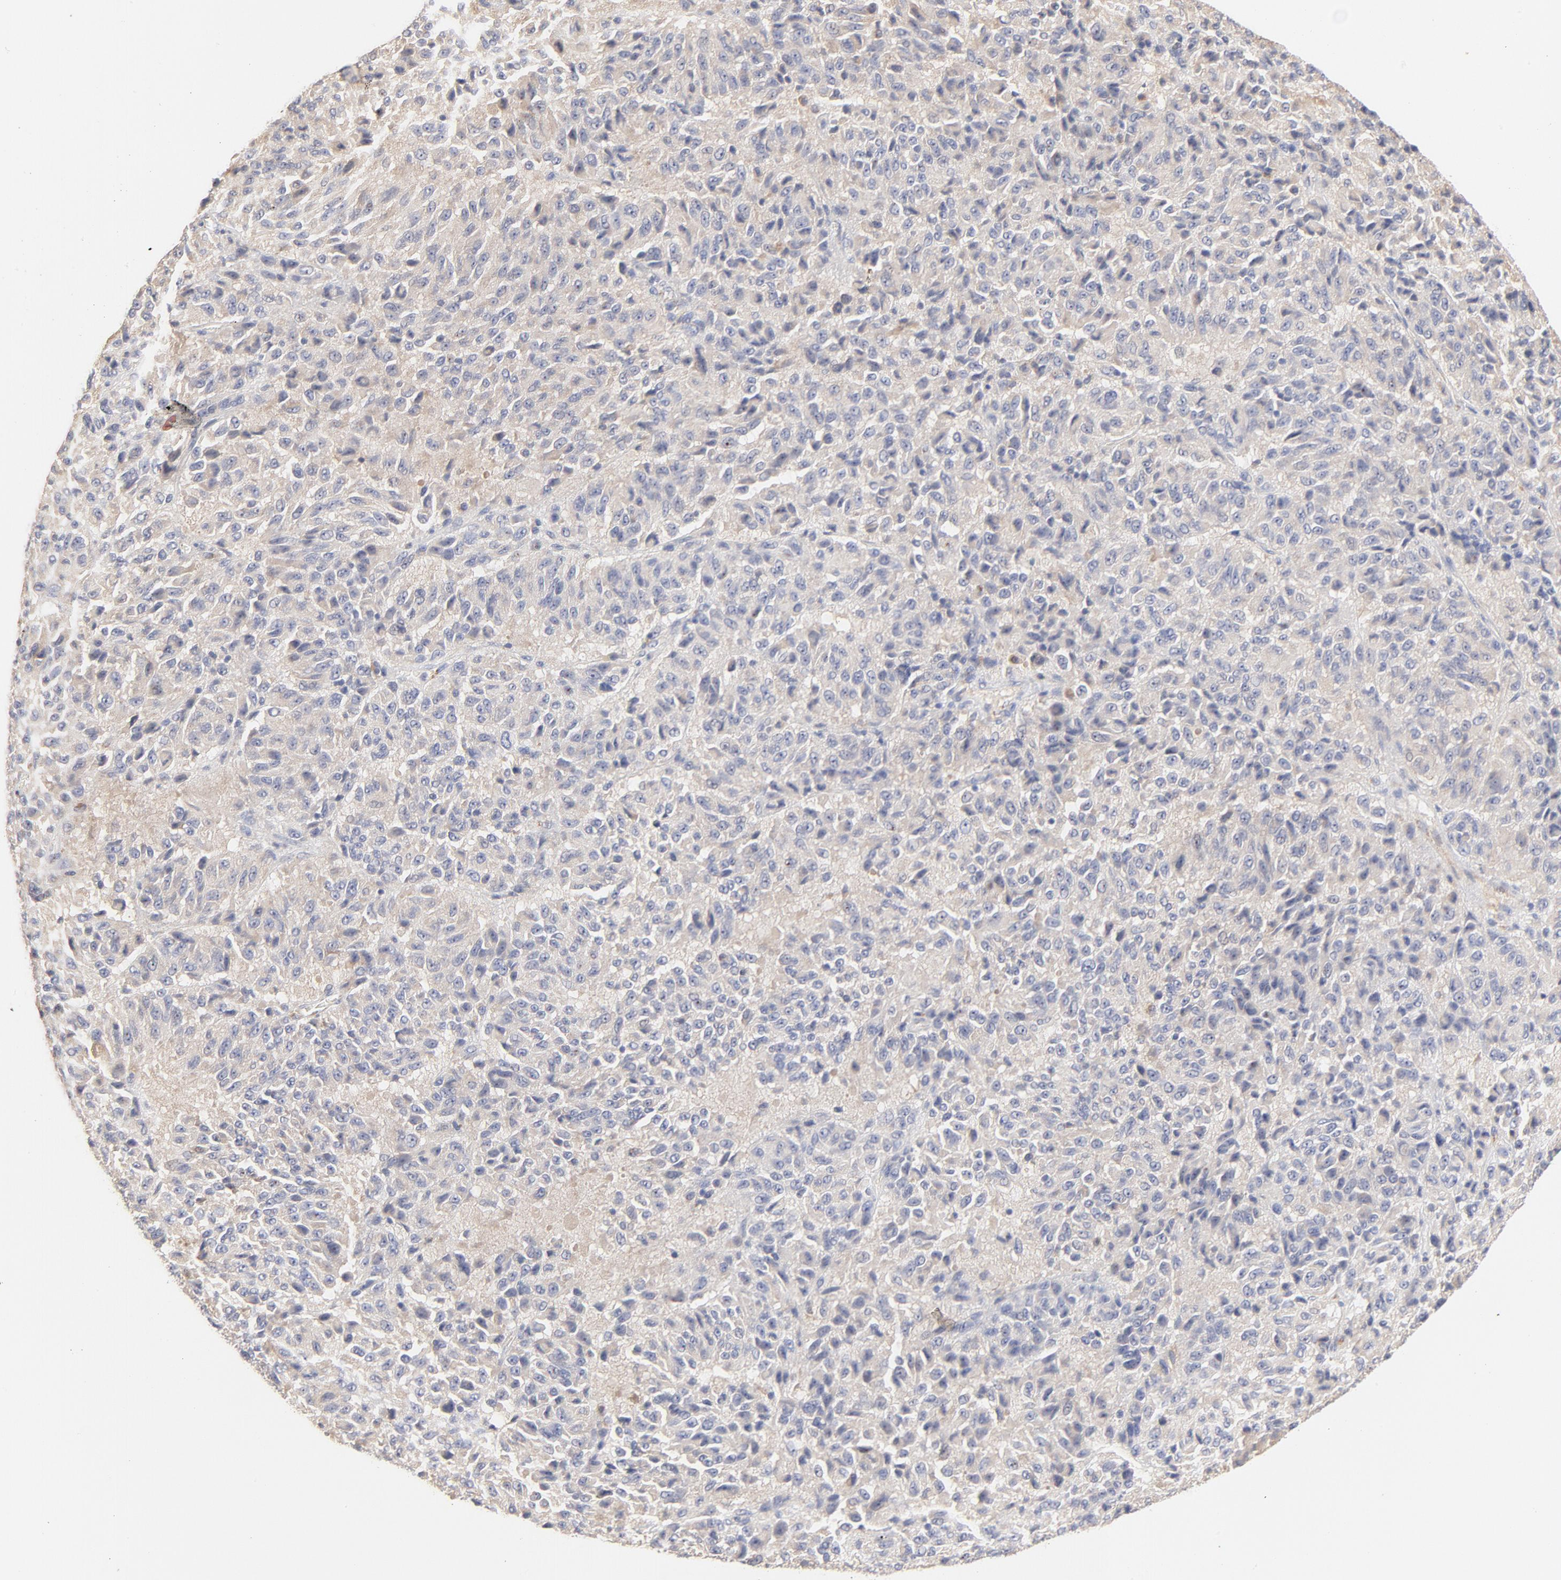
{"staining": {"intensity": "weak", "quantity": ">75%", "location": "cytoplasmic/membranous"}, "tissue": "melanoma", "cell_type": "Tumor cells", "image_type": "cancer", "snomed": [{"axis": "morphology", "description": "Malignant melanoma, Metastatic site"}, {"axis": "topography", "description": "Lung"}], "caption": "This is a photomicrograph of immunohistochemistry (IHC) staining of malignant melanoma (metastatic site), which shows weak staining in the cytoplasmic/membranous of tumor cells.", "gene": "MTERF2", "patient": {"sex": "male", "age": 64}}